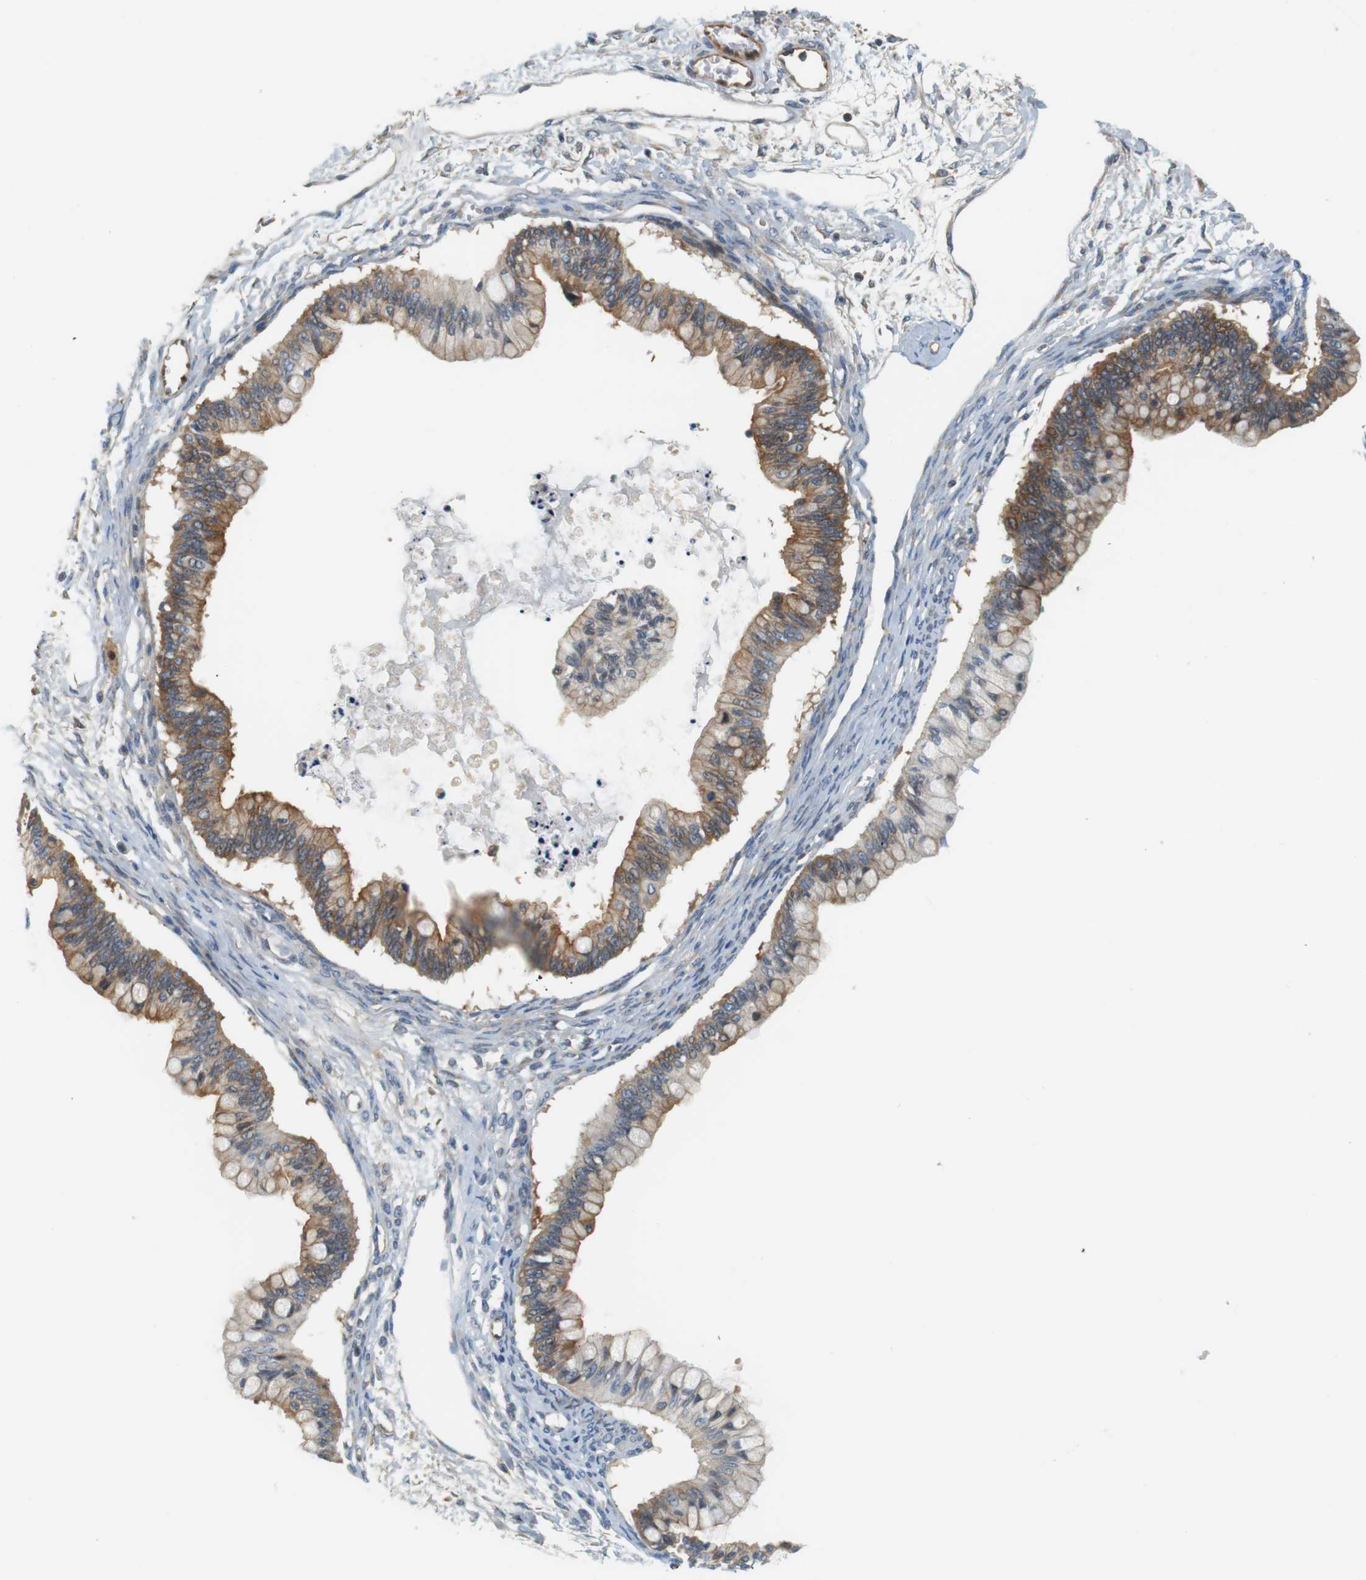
{"staining": {"intensity": "moderate", "quantity": ">75%", "location": "cytoplasmic/membranous"}, "tissue": "ovarian cancer", "cell_type": "Tumor cells", "image_type": "cancer", "snomed": [{"axis": "morphology", "description": "Cystadenocarcinoma, mucinous, NOS"}, {"axis": "topography", "description": "Ovary"}], "caption": "Immunohistochemical staining of ovarian mucinous cystadenocarcinoma demonstrates medium levels of moderate cytoplasmic/membranous protein staining in about >75% of tumor cells.", "gene": "SH3GLB1", "patient": {"sex": "female", "age": 57}}